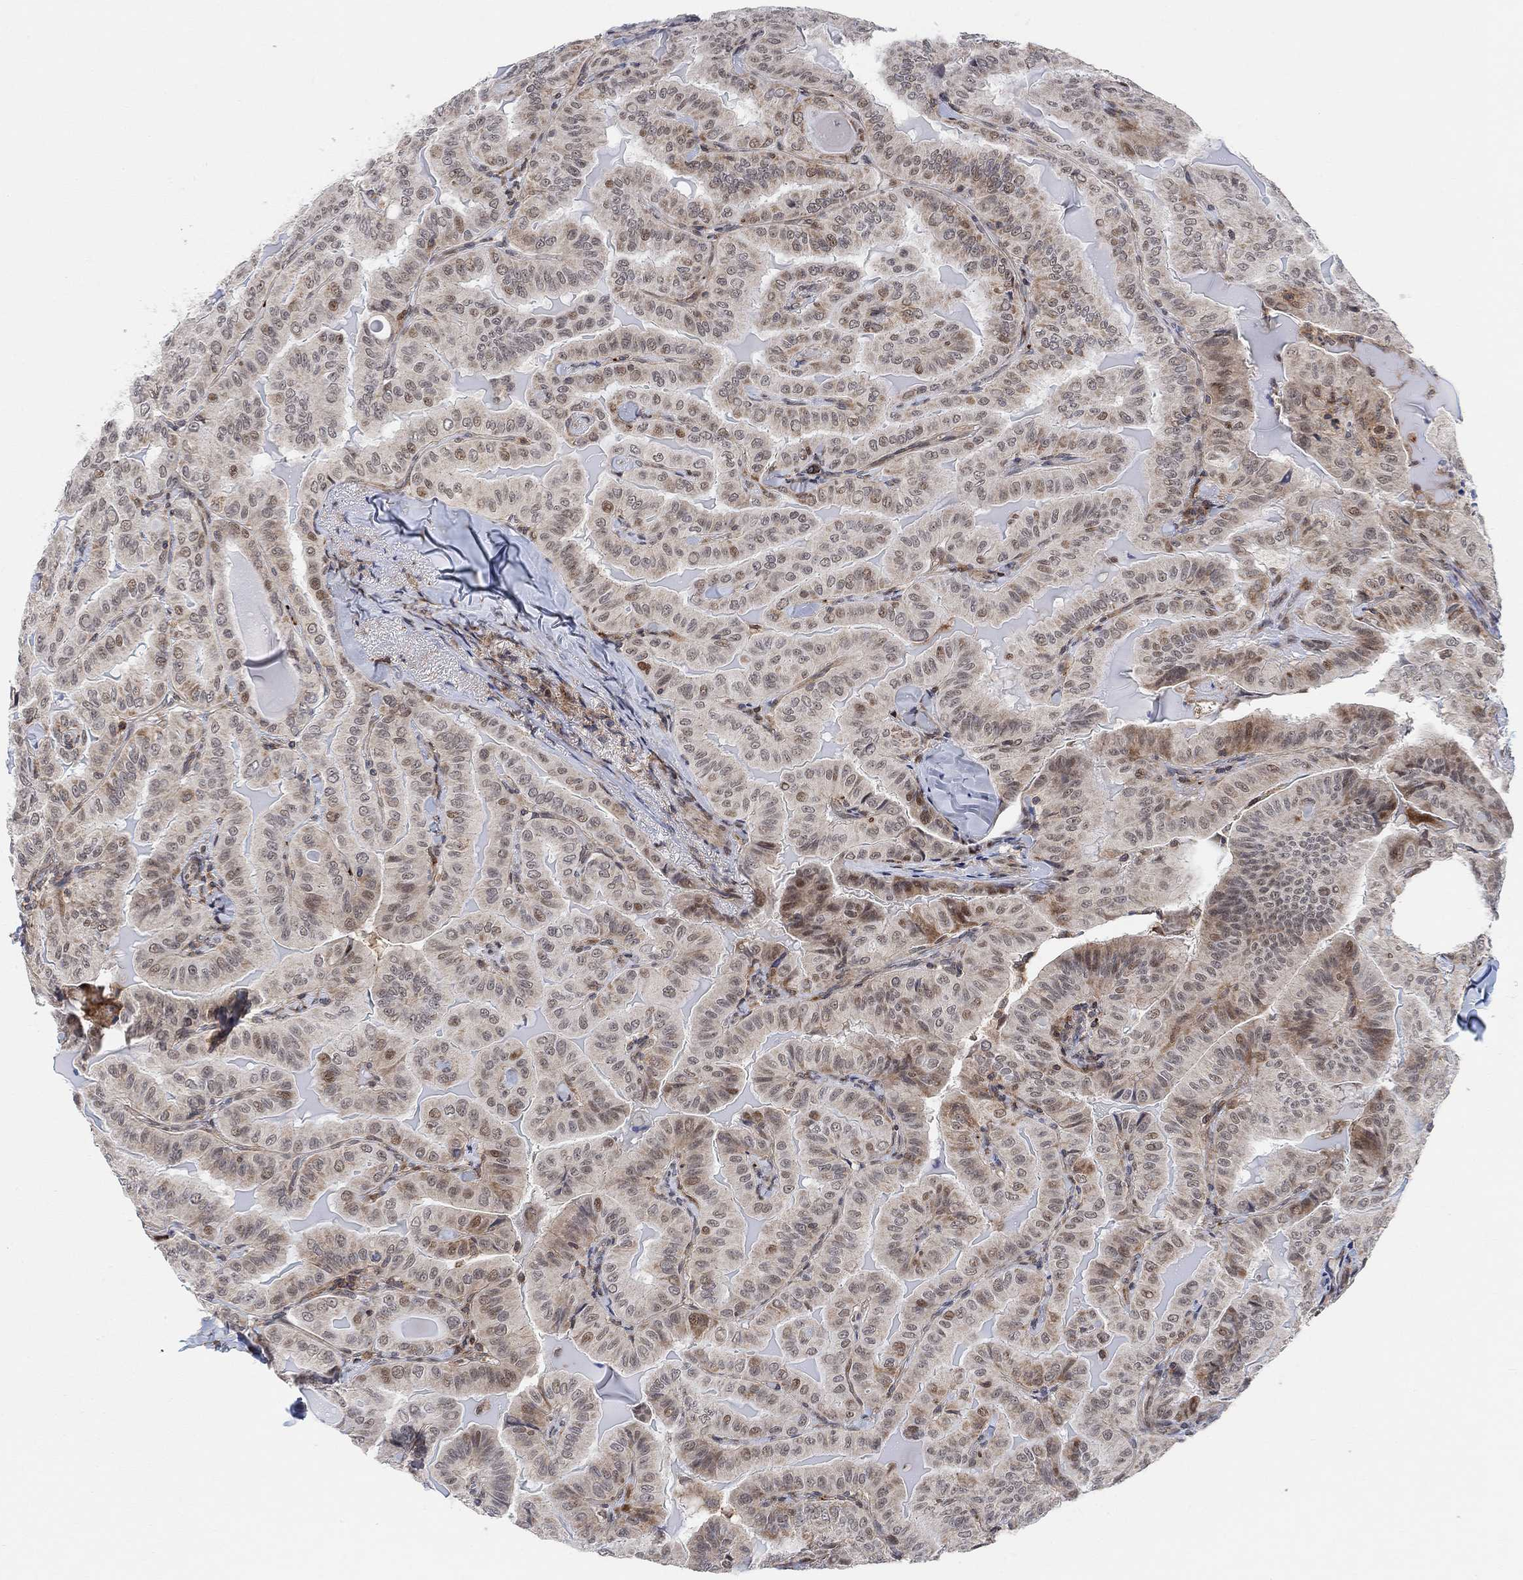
{"staining": {"intensity": "moderate", "quantity": "<25%", "location": "cytoplasmic/membranous,nuclear"}, "tissue": "thyroid cancer", "cell_type": "Tumor cells", "image_type": "cancer", "snomed": [{"axis": "morphology", "description": "Papillary adenocarcinoma, NOS"}, {"axis": "topography", "description": "Thyroid gland"}], "caption": "About <25% of tumor cells in papillary adenocarcinoma (thyroid) reveal moderate cytoplasmic/membranous and nuclear protein positivity as visualized by brown immunohistochemical staining.", "gene": "PWWP2B", "patient": {"sex": "female", "age": 68}}